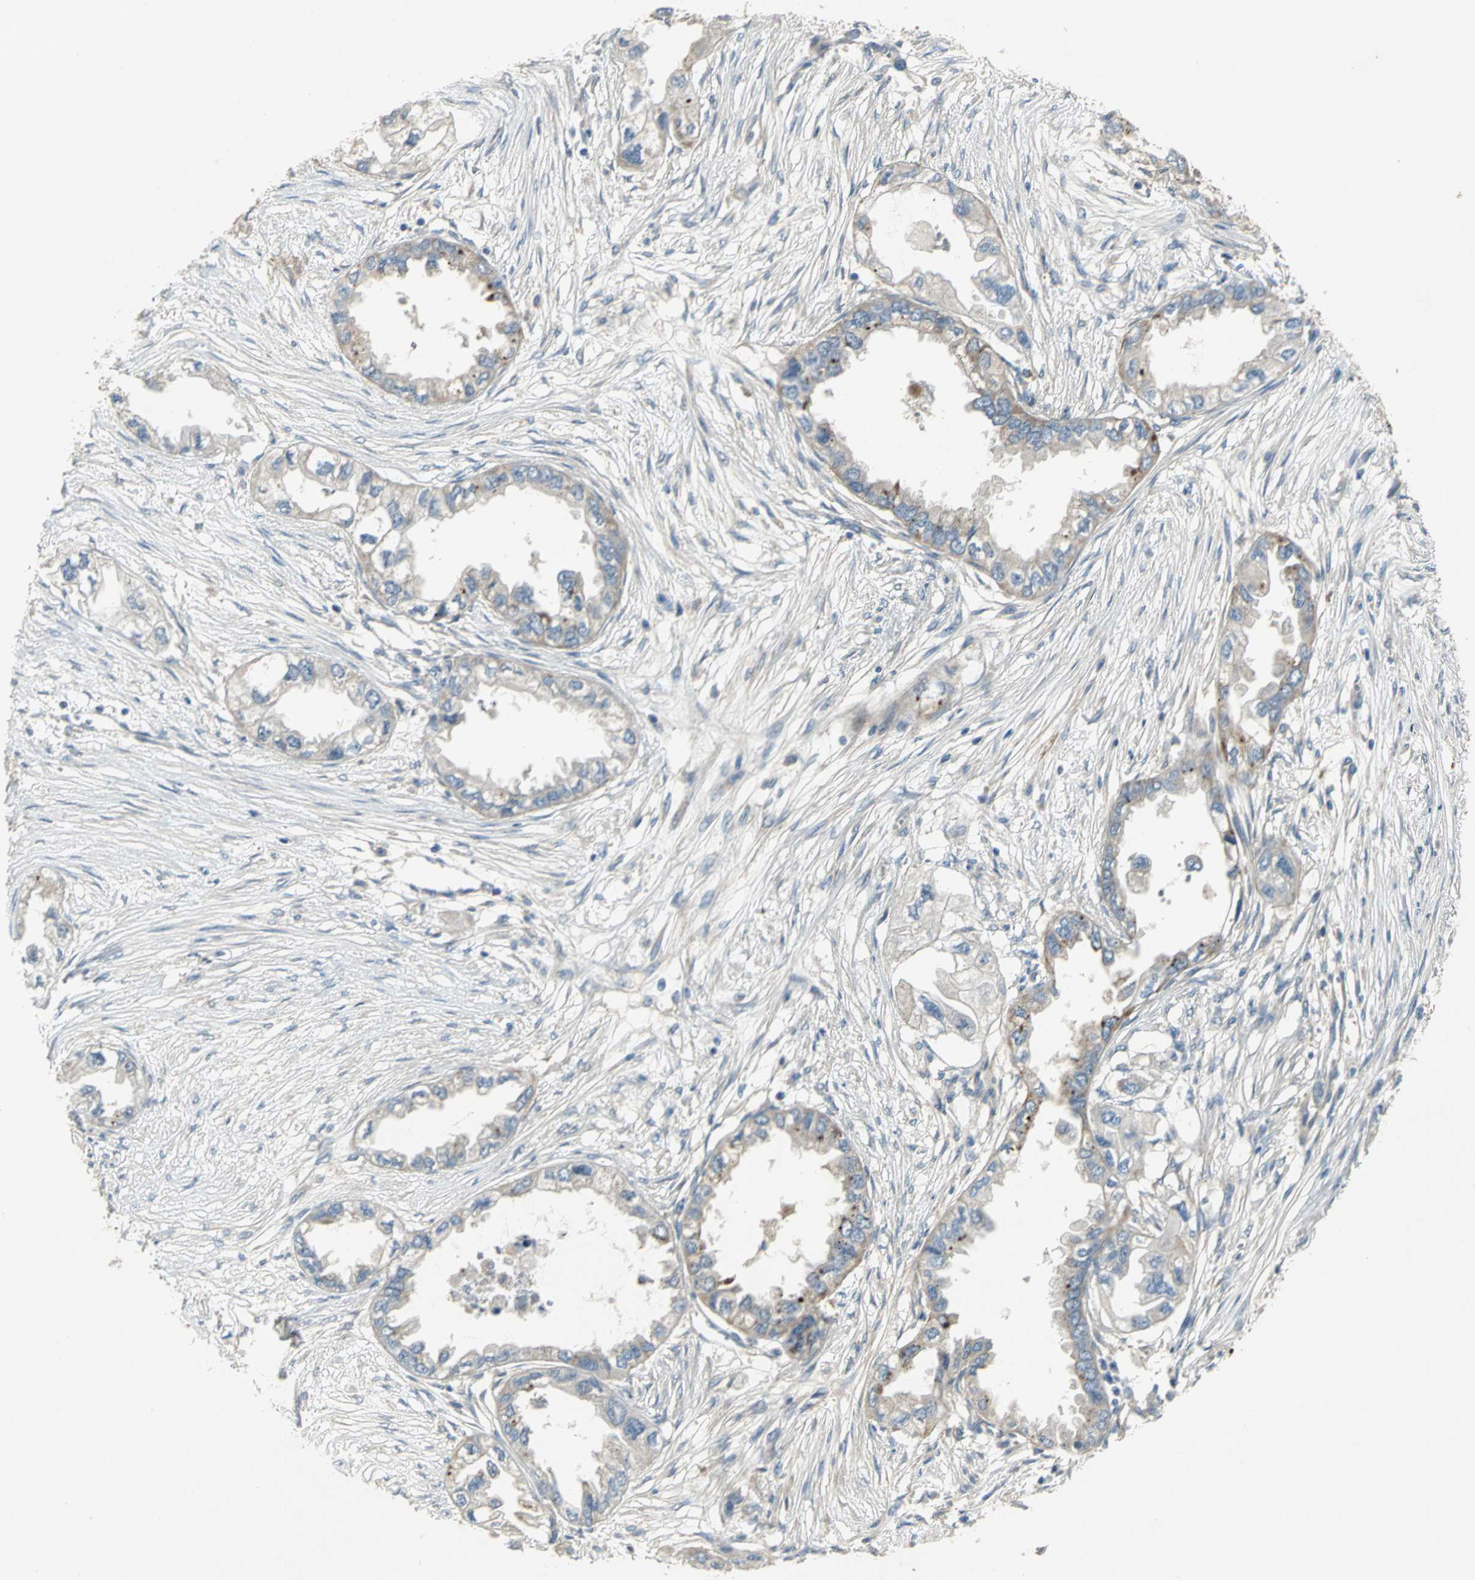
{"staining": {"intensity": "weak", "quantity": "25%-75%", "location": "cytoplasmic/membranous"}, "tissue": "endometrial cancer", "cell_type": "Tumor cells", "image_type": "cancer", "snomed": [{"axis": "morphology", "description": "Adenocarcinoma, NOS"}, {"axis": "topography", "description": "Endometrium"}], "caption": "Human adenocarcinoma (endometrial) stained with a protein marker exhibits weak staining in tumor cells.", "gene": "IL17RB", "patient": {"sex": "female", "age": 67}}